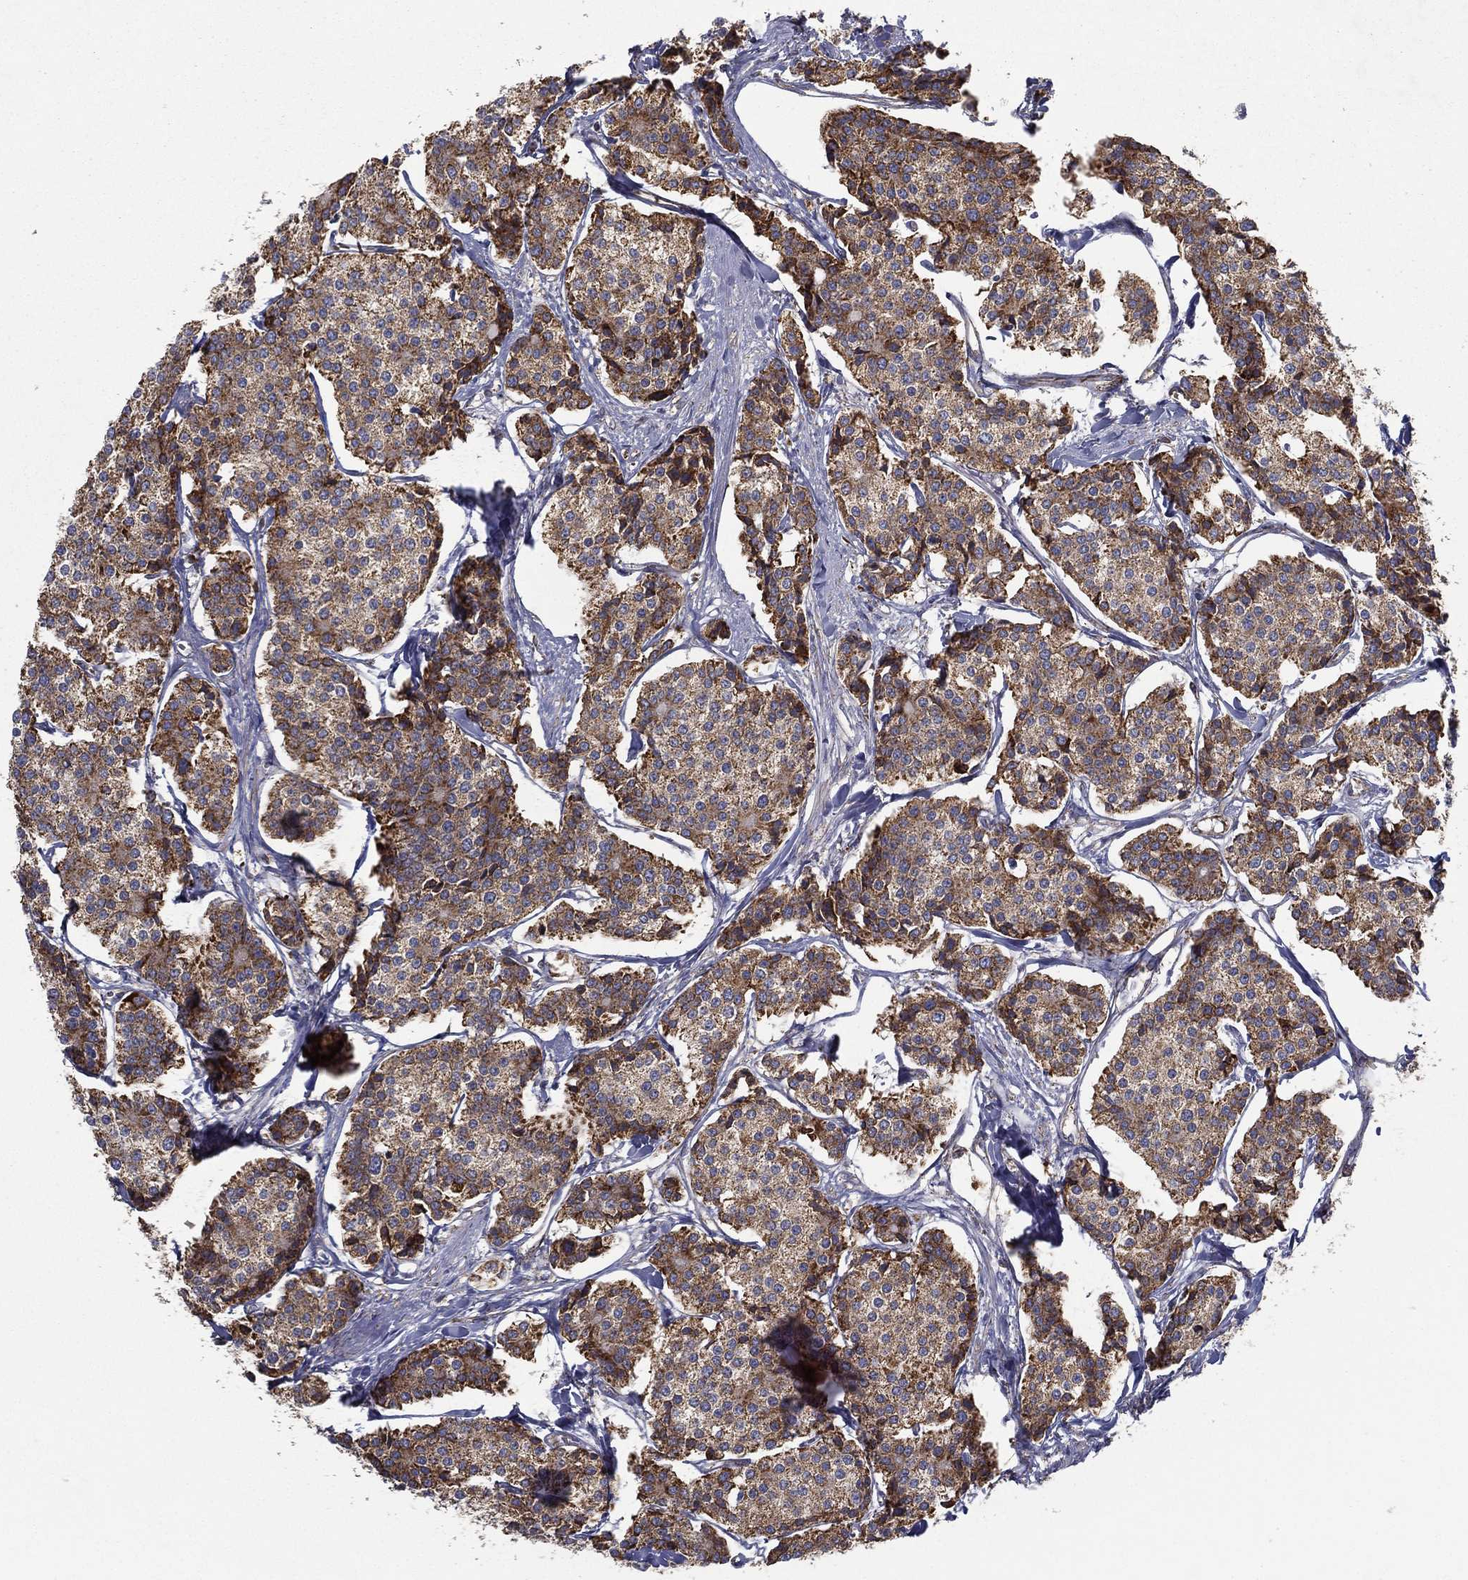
{"staining": {"intensity": "strong", "quantity": ">75%", "location": "cytoplasmic/membranous"}, "tissue": "carcinoid", "cell_type": "Tumor cells", "image_type": "cancer", "snomed": [{"axis": "morphology", "description": "Carcinoid, malignant, NOS"}, {"axis": "topography", "description": "Small intestine"}], "caption": "IHC micrograph of carcinoid stained for a protein (brown), which displays high levels of strong cytoplasmic/membranous expression in approximately >75% of tumor cells.", "gene": "MT-CYB", "patient": {"sex": "female", "age": 65}}